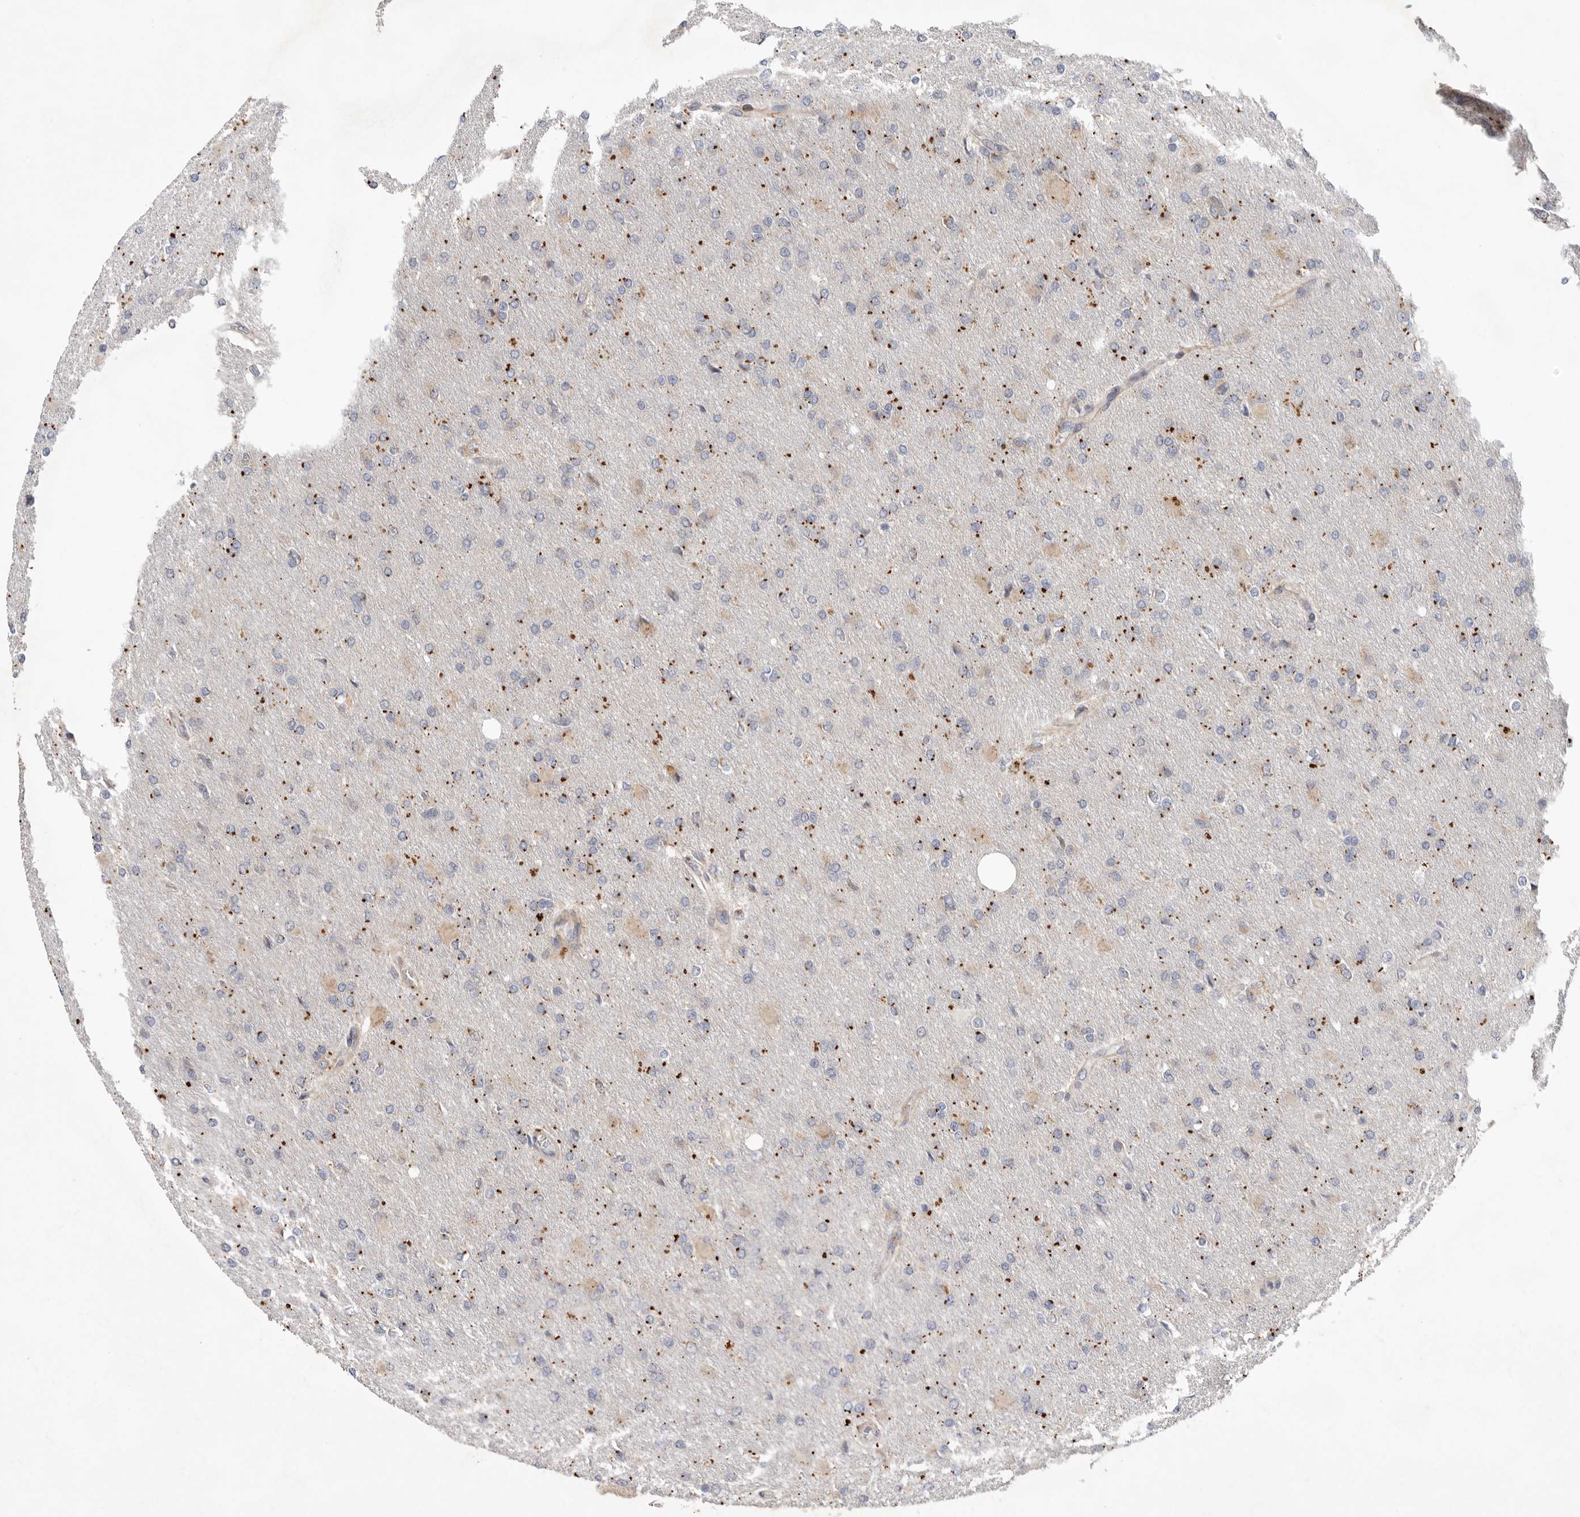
{"staining": {"intensity": "negative", "quantity": "none", "location": "none"}, "tissue": "glioma", "cell_type": "Tumor cells", "image_type": "cancer", "snomed": [{"axis": "morphology", "description": "Glioma, malignant, High grade"}, {"axis": "topography", "description": "Cerebral cortex"}], "caption": "This is a photomicrograph of immunohistochemistry (IHC) staining of glioma, which shows no expression in tumor cells.", "gene": "MTFR1L", "patient": {"sex": "female", "age": 36}}